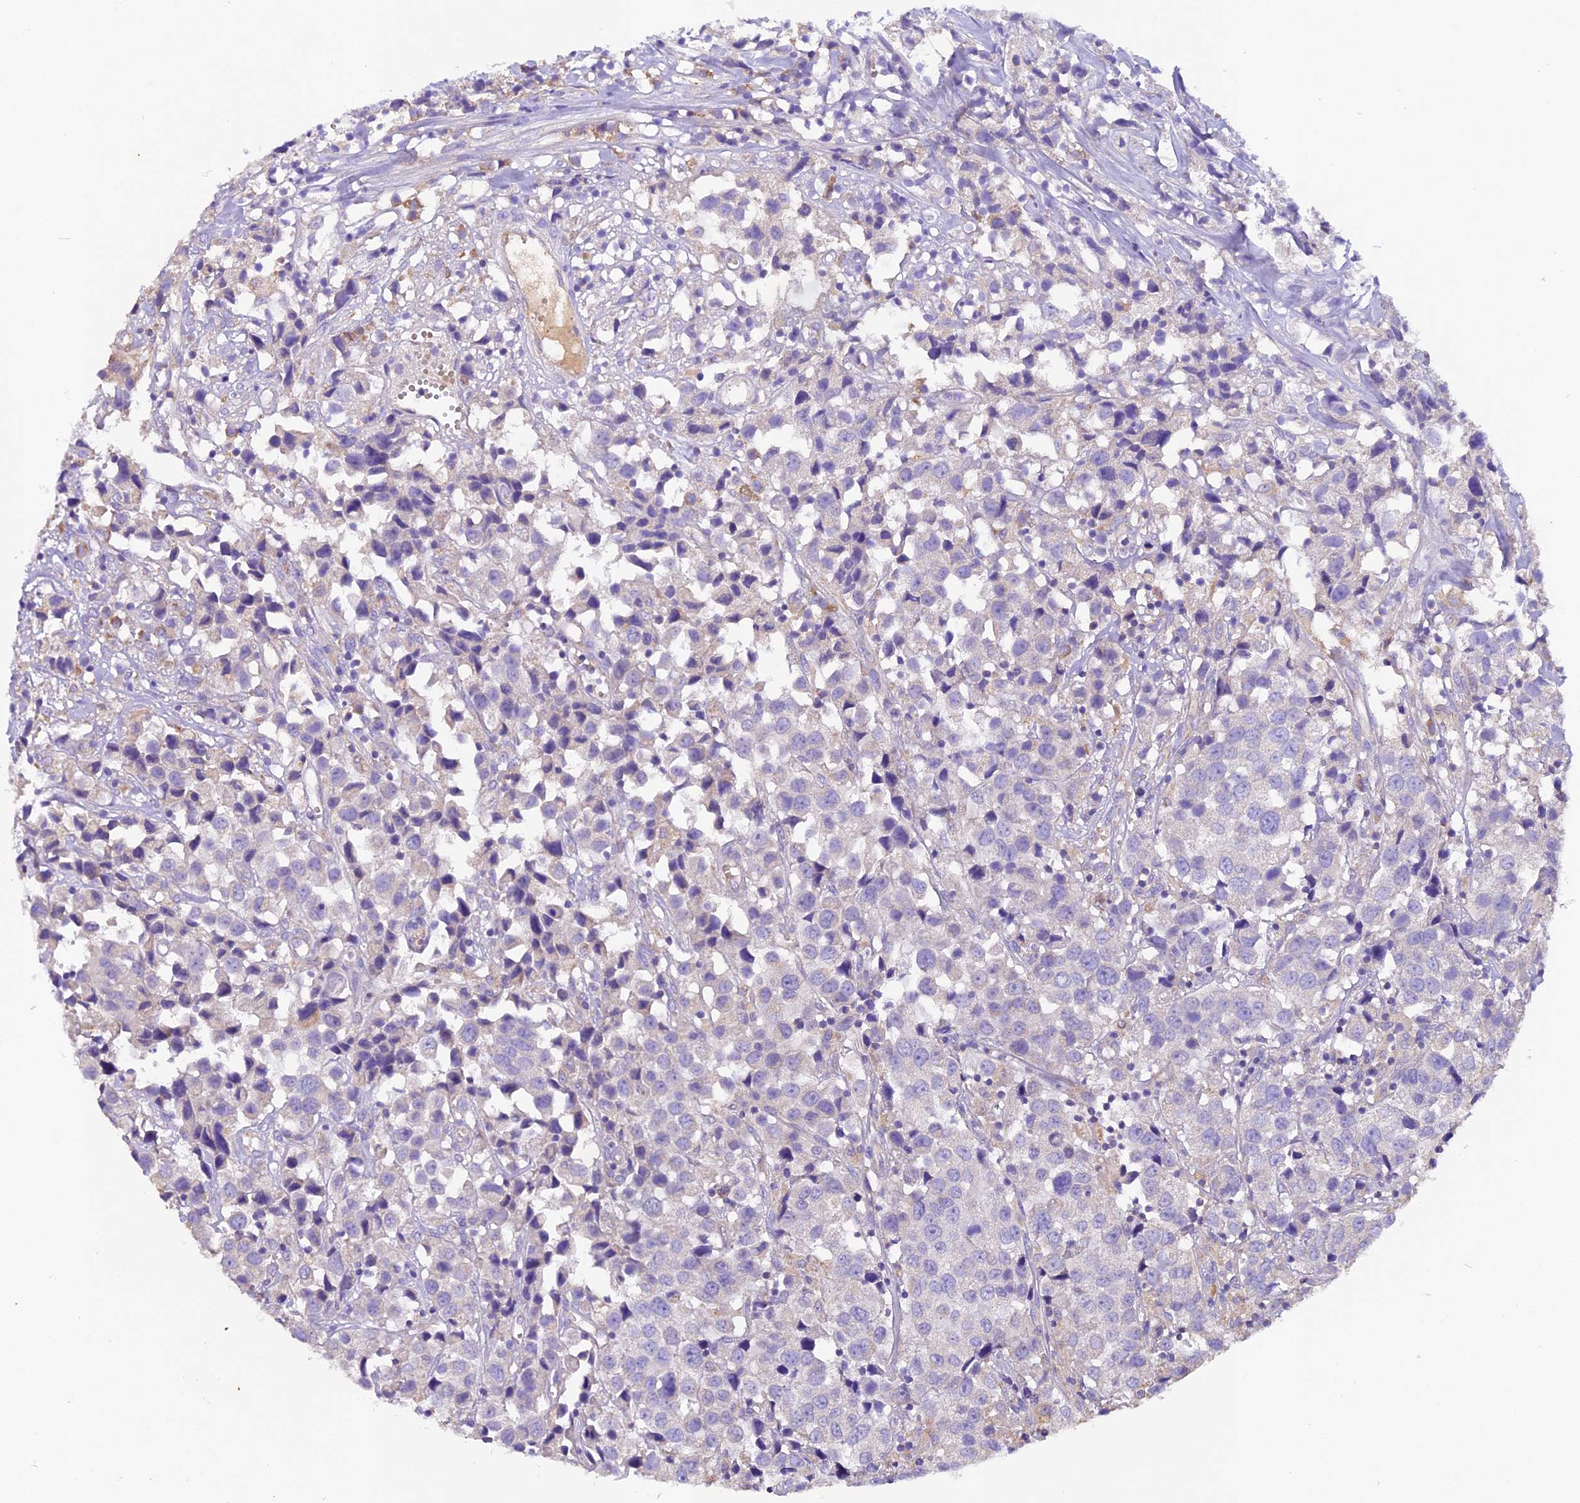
{"staining": {"intensity": "negative", "quantity": "none", "location": "none"}, "tissue": "urothelial cancer", "cell_type": "Tumor cells", "image_type": "cancer", "snomed": [{"axis": "morphology", "description": "Urothelial carcinoma, High grade"}, {"axis": "topography", "description": "Urinary bladder"}], "caption": "The image exhibits no significant staining in tumor cells of urothelial cancer. (Immunohistochemistry (ihc), brightfield microscopy, high magnification).", "gene": "SIX5", "patient": {"sex": "female", "age": 75}}